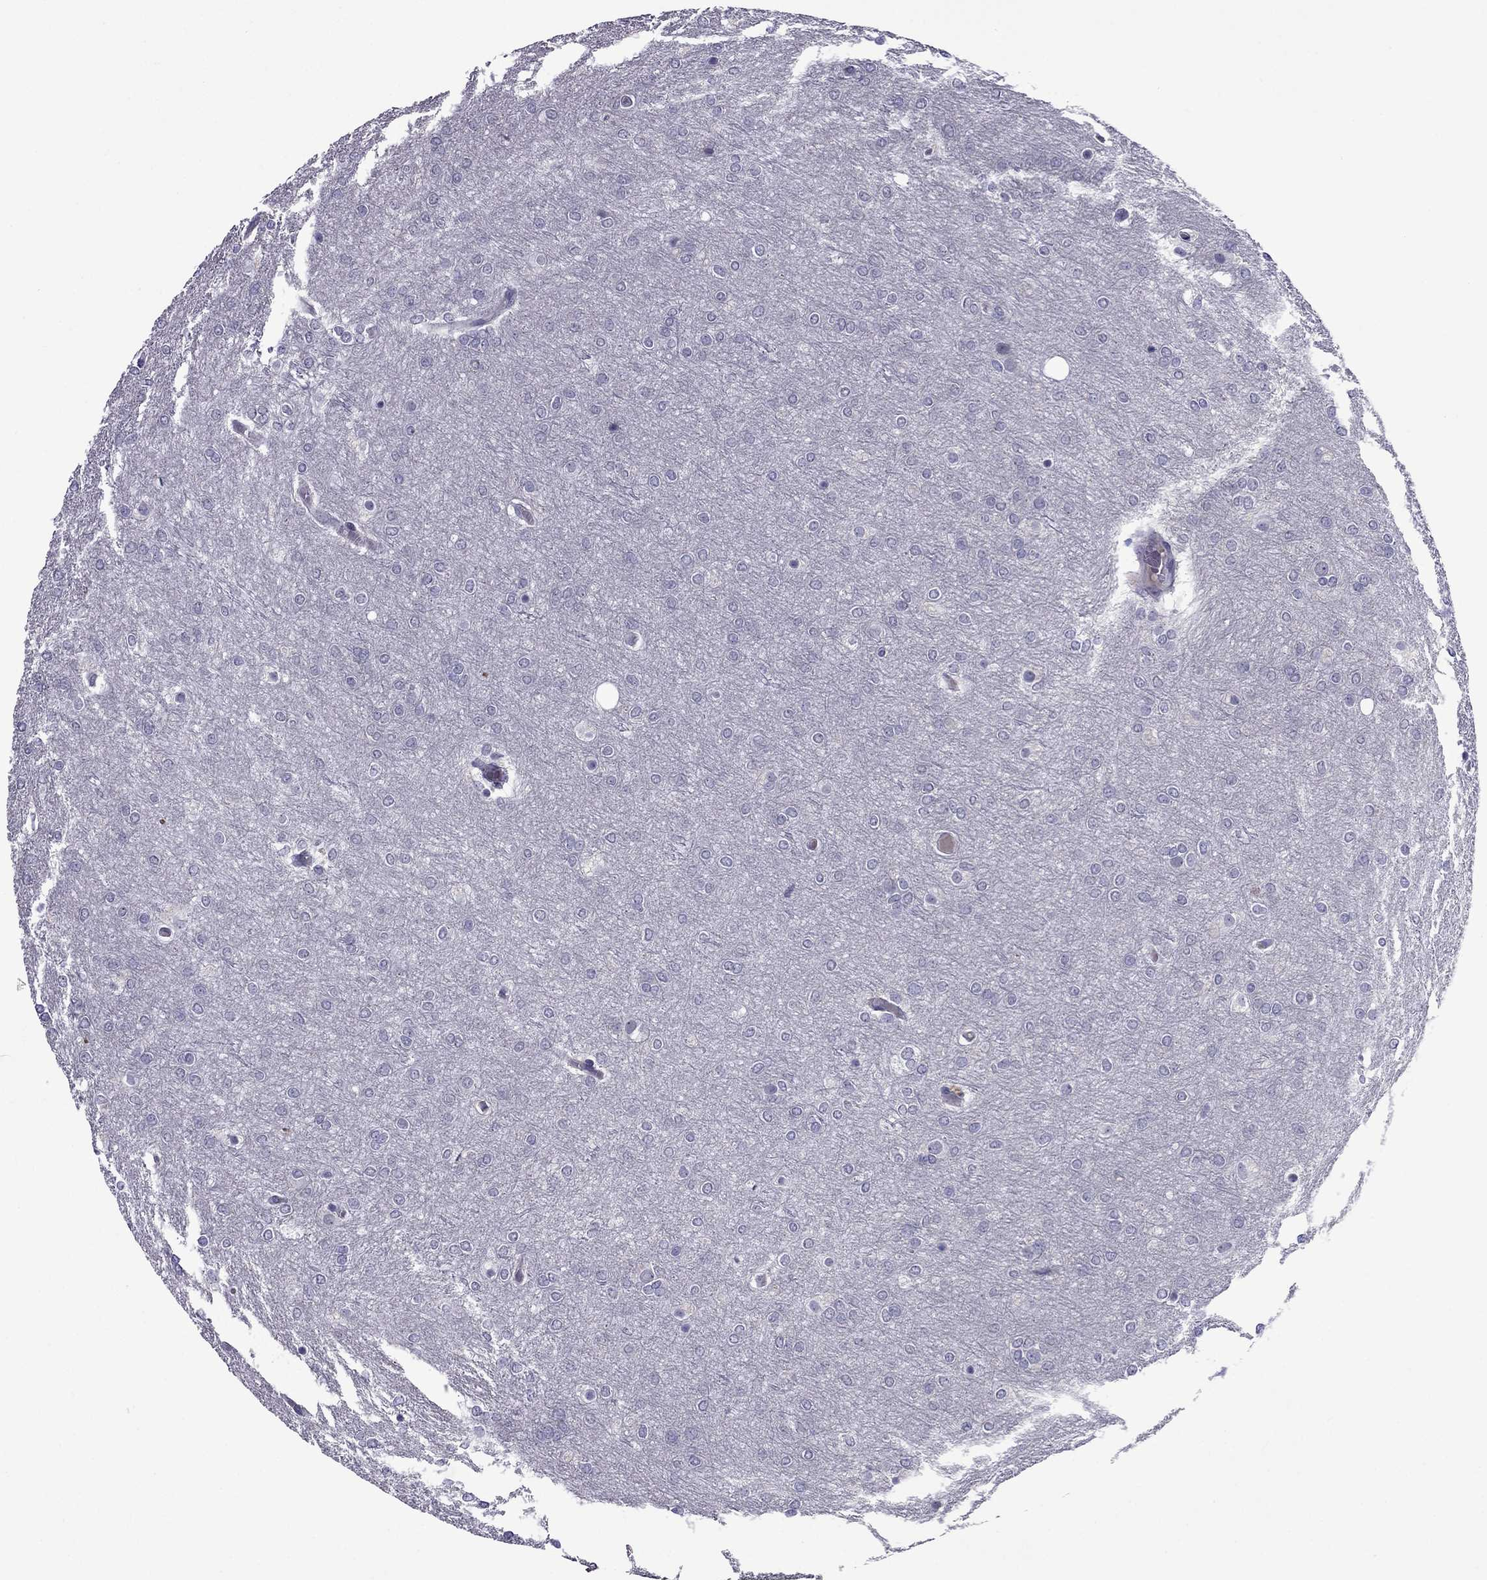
{"staining": {"intensity": "negative", "quantity": "none", "location": "none"}, "tissue": "glioma", "cell_type": "Tumor cells", "image_type": "cancer", "snomed": [{"axis": "morphology", "description": "Glioma, malignant, High grade"}, {"axis": "topography", "description": "Brain"}], "caption": "The micrograph reveals no staining of tumor cells in glioma.", "gene": "MYBPH", "patient": {"sex": "female", "age": 61}}